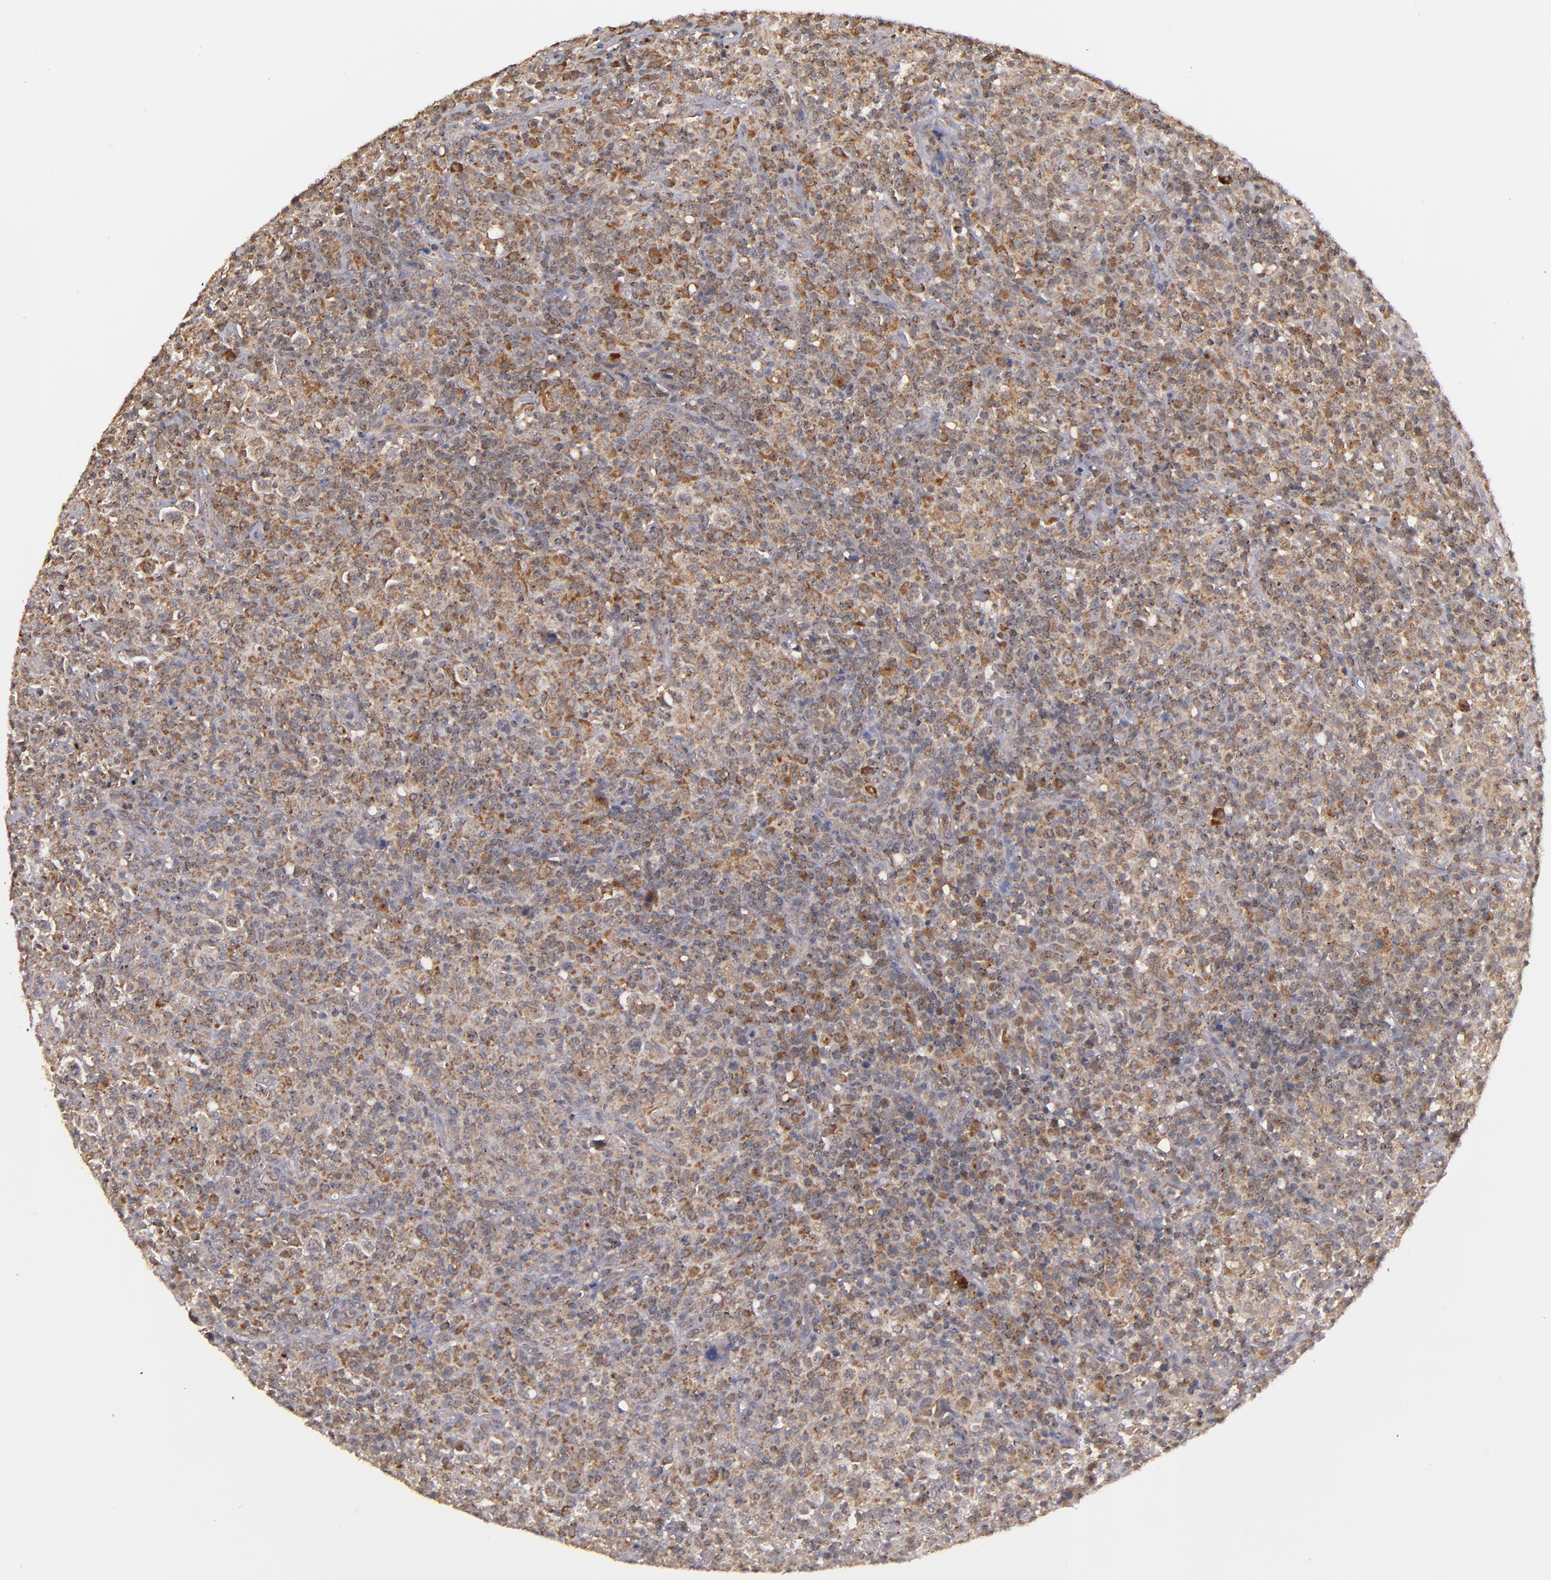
{"staining": {"intensity": "moderate", "quantity": ">75%", "location": "cytoplasmic/membranous"}, "tissue": "lymphoma", "cell_type": "Tumor cells", "image_type": "cancer", "snomed": [{"axis": "morphology", "description": "Hodgkin's disease, NOS"}, {"axis": "topography", "description": "Lymph node"}], "caption": "Protein analysis of Hodgkin's disease tissue reveals moderate cytoplasmic/membranous expression in about >75% of tumor cells.", "gene": "ZFYVE1", "patient": {"sex": "male", "age": 65}}